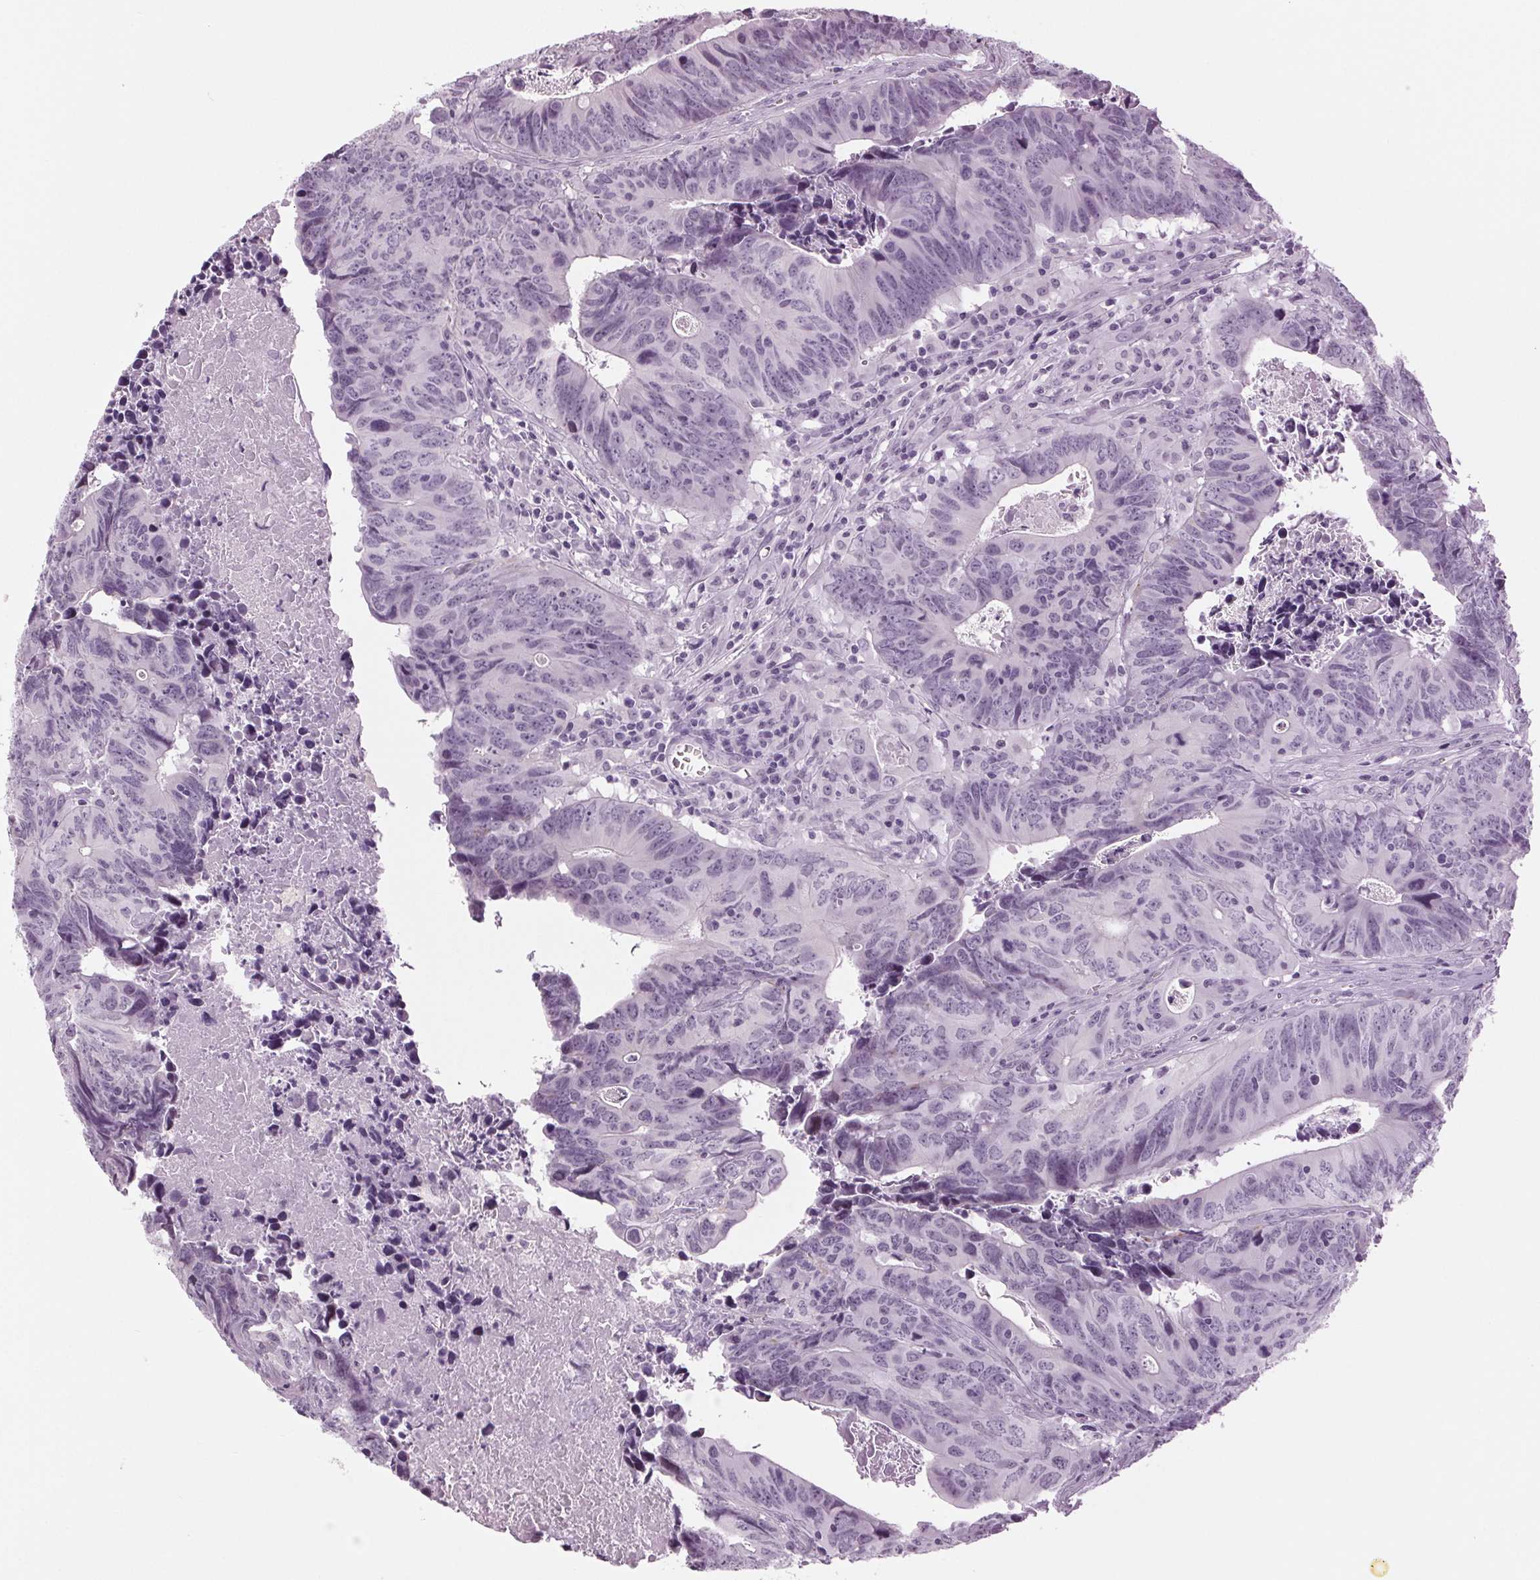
{"staining": {"intensity": "negative", "quantity": "none", "location": "none"}, "tissue": "colorectal cancer", "cell_type": "Tumor cells", "image_type": "cancer", "snomed": [{"axis": "morphology", "description": "Adenocarcinoma, NOS"}, {"axis": "topography", "description": "Colon"}], "caption": "High magnification brightfield microscopy of adenocarcinoma (colorectal) stained with DAB (3,3'-diaminobenzidine) (brown) and counterstained with hematoxylin (blue): tumor cells show no significant positivity.", "gene": "DNAH12", "patient": {"sex": "female", "age": 82}}